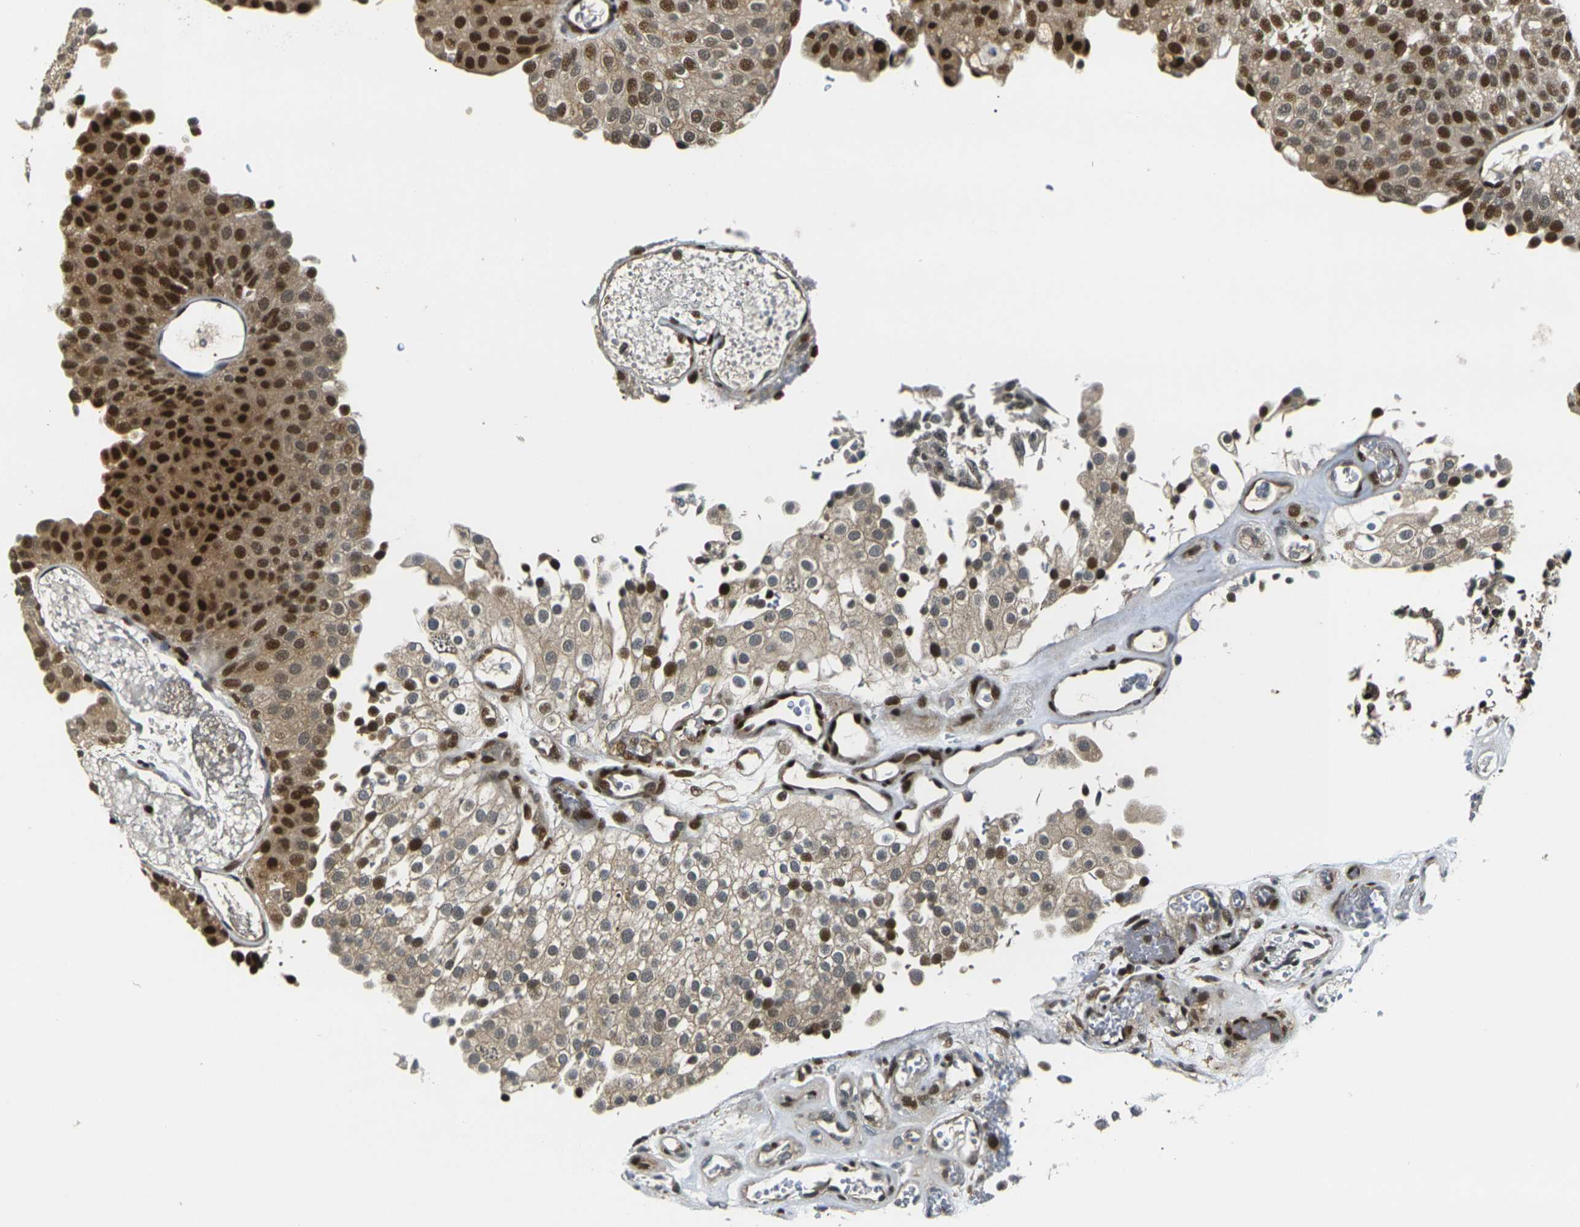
{"staining": {"intensity": "strong", "quantity": ">75%", "location": "cytoplasmic/membranous,nuclear"}, "tissue": "urothelial cancer", "cell_type": "Tumor cells", "image_type": "cancer", "snomed": [{"axis": "morphology", "description": "Urothelial carcinoma, Low grade"}, {"axis": "topography", "description": "Urinary bladder"}], "caption": "Immunohistochemical staining of human urothelial cancer shows strong cytoplasmic/membranous and nuclear protein positivity in about >75% of tumor cells. (DAB IHC, brown staining for protein, blue staining for nuclei).", "gene": "ACTL6A", "patient": {"sex": "male", "age": 78}}